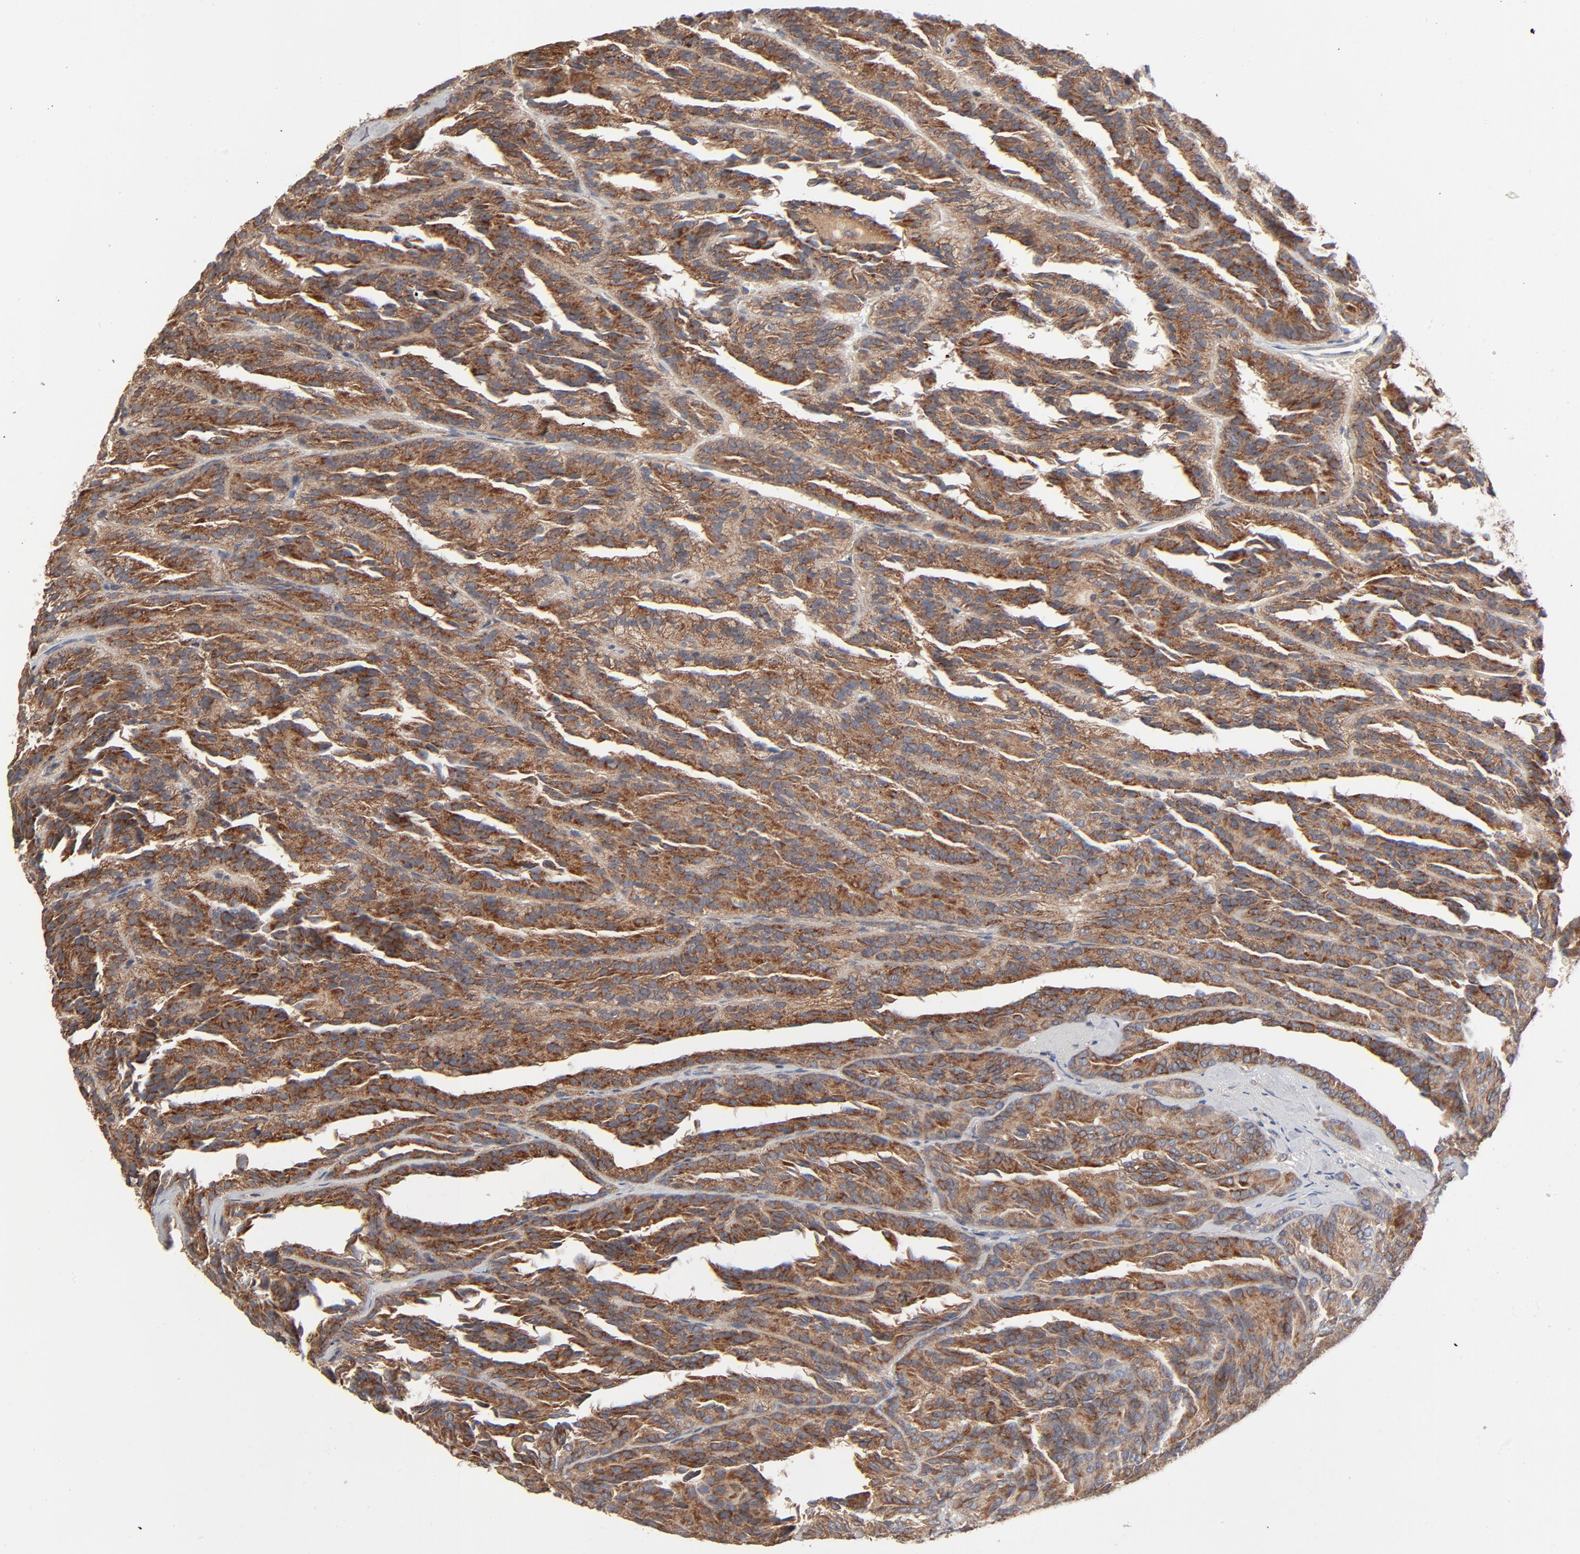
{"staining": {"intensity": "strong", "quantity": ">75%", "location": "cytoplasmic/membranous"}, "tissue": "renal cancer", "cell_type": "Tumor cells", "image_type": "cancer", "snomed": [{"axis": "morphology", "description": "Adenocarcinoma, NOS"}, {"axis": "topography", "description": "Kidney"}], "caption": "Human renal adenocarcinoma stained with a protein marker exhibits strong staining in tumor cells.", "gene": "ABLIM3", "patient": {"sex": "male", "age": 46}}